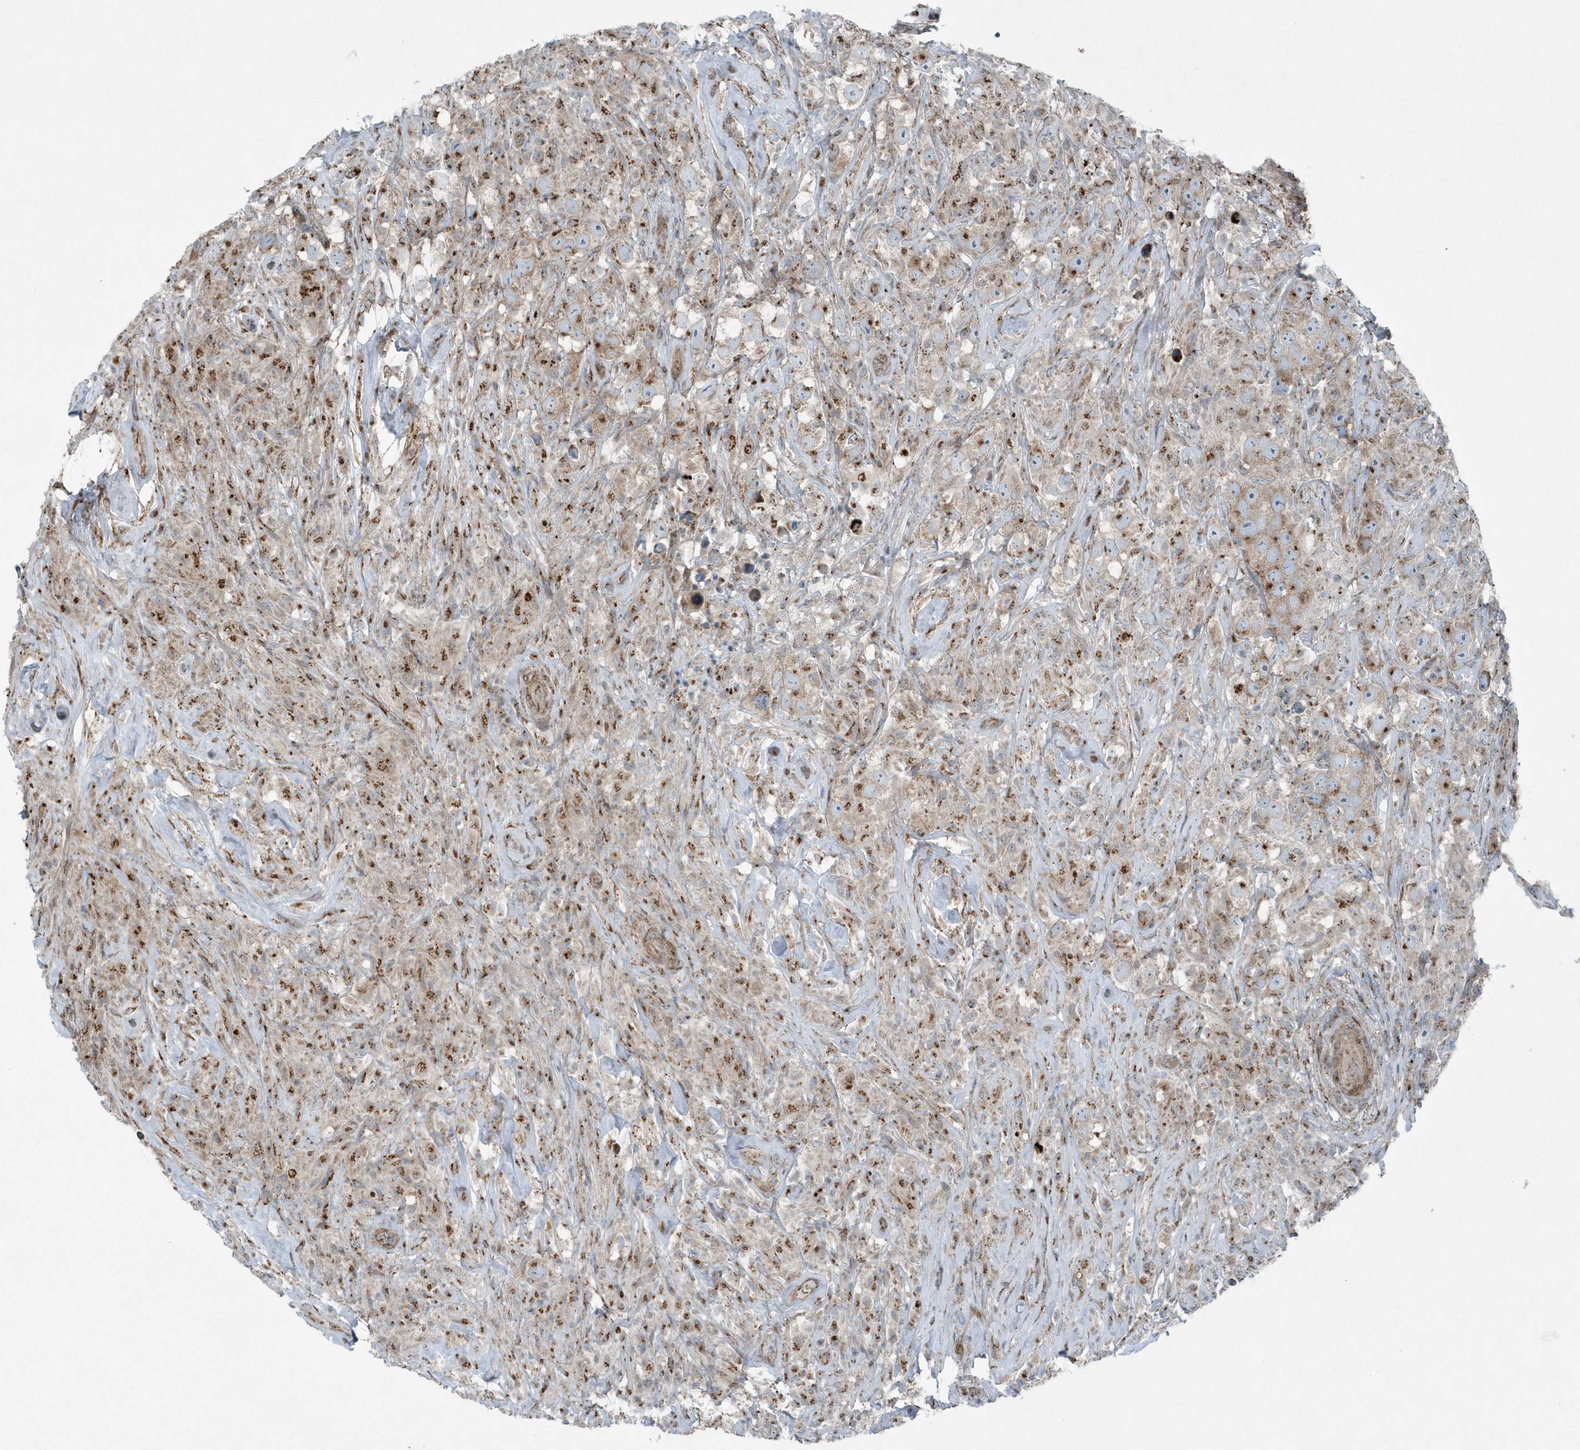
{"staining": {"intensity": "moderate", "quantity": "25%-75%", "location": "cytoplasmic/membranous"}, "tissue": "testis cancer", "cell_type": "Tumor cells", "image_type": "cancer", "snomed": [{"axis": "morphology", "description": "Seminoma, NOS"}, {"axis": "topography", "description": "Testis"}], "caption": "A histopathology image showing moderate cytoplasmic/membranous expression in approximately 25%-75% of tumor cells in testis cancer, as visualized by brown immunohistochemical staining.", "gene": "GCC2", "patient": {"sex": "male", "age": 49}}